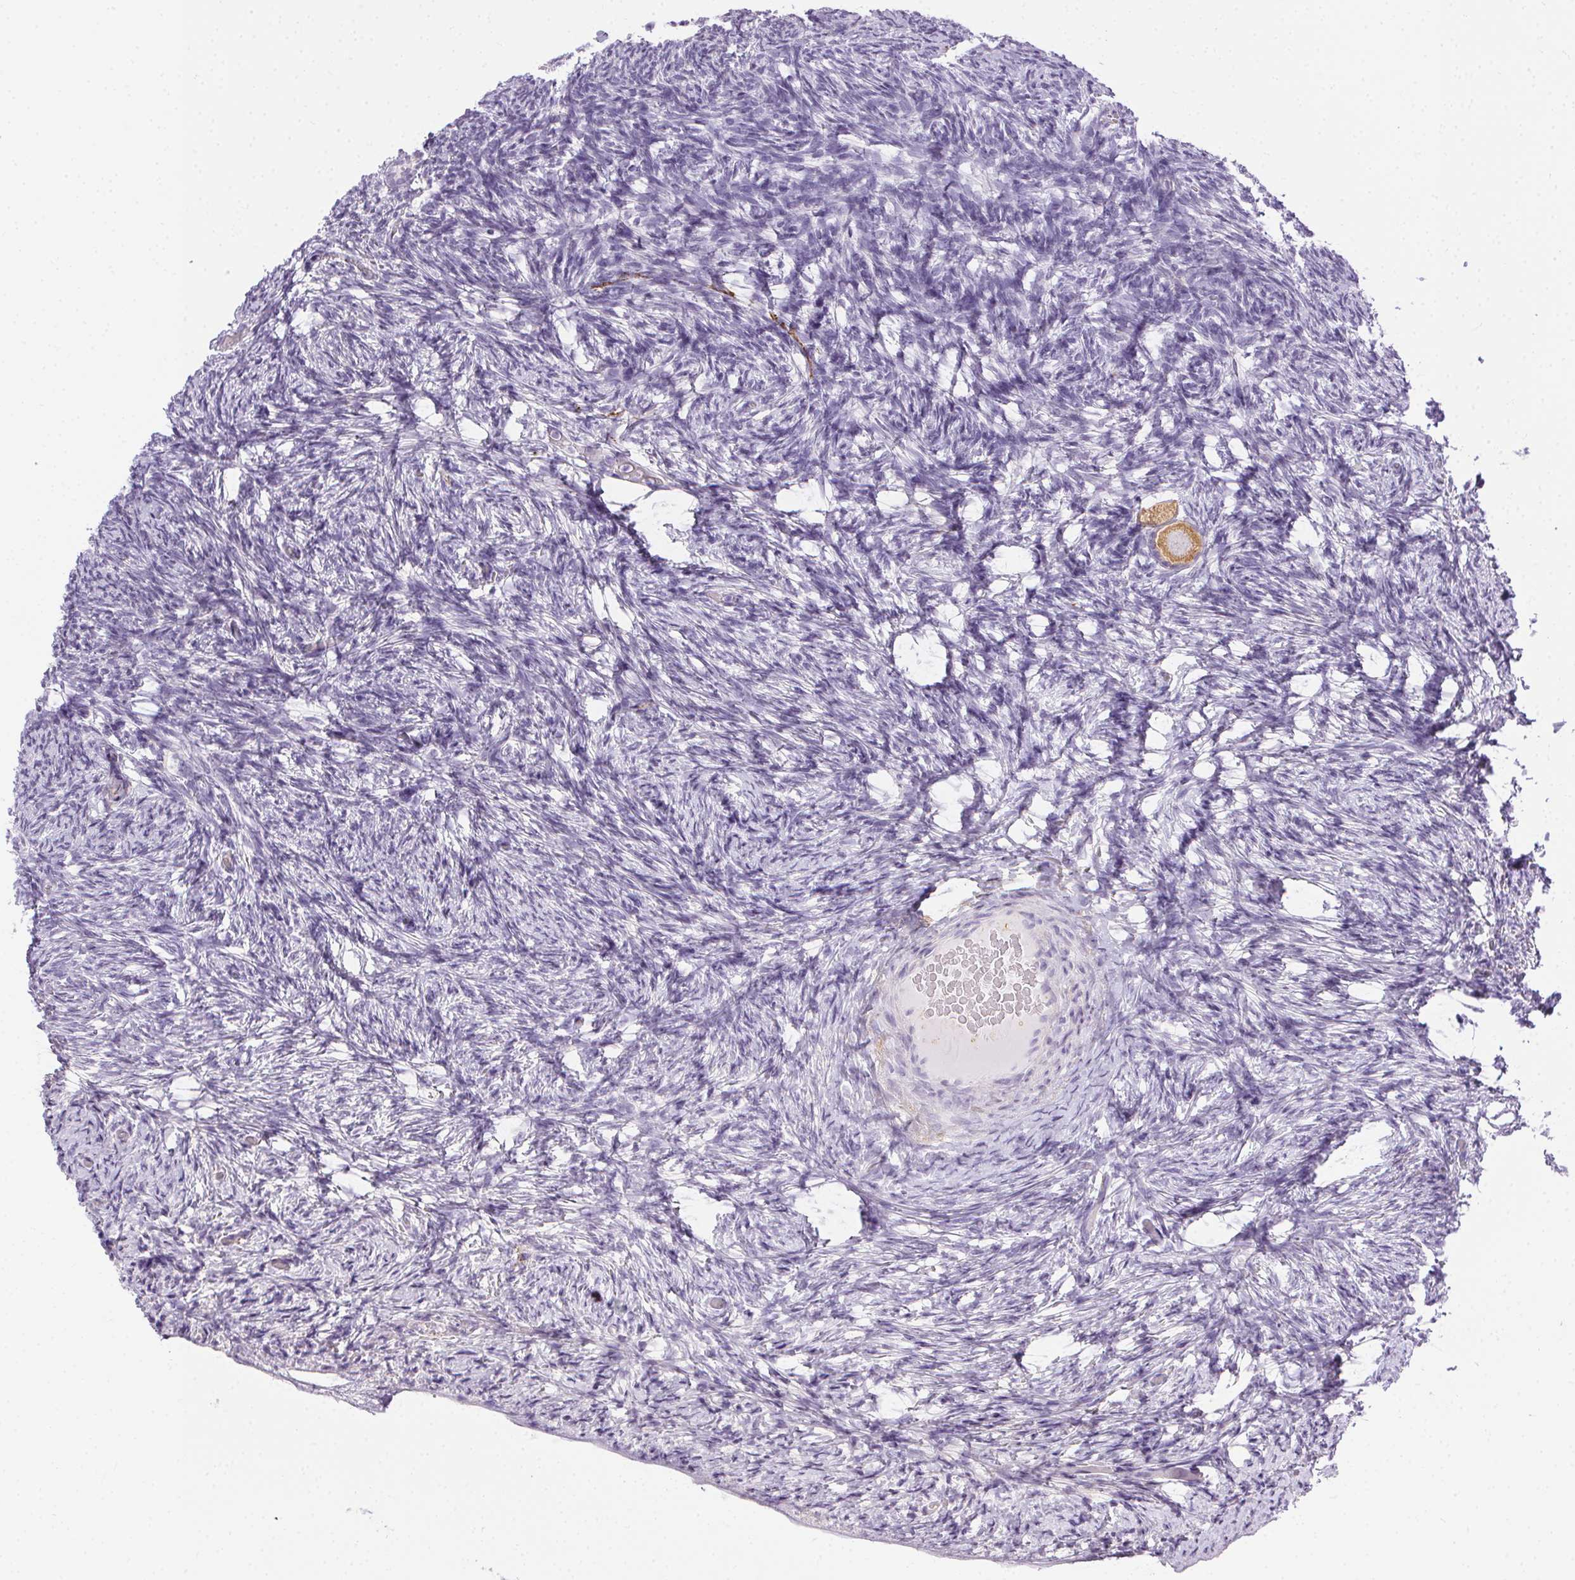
{"staining": {"intensity": "negative", "quantity": "none", "location": "none"}, "tissue": "ovary", "cell_type": "Follicle cells", "image_type": "normal", "snomed": [{"axis": "morphology", "description": "Normal tissue, NOS"}, {"axis": "topography", "description": "Ovary"}], "caption": "This is an immunohistochemistry photomicrograph of unremarkable ovary. There is no staining in follicle cells.", "gene": "CADPS", "patient": {"sex": "female", "age": 34}}